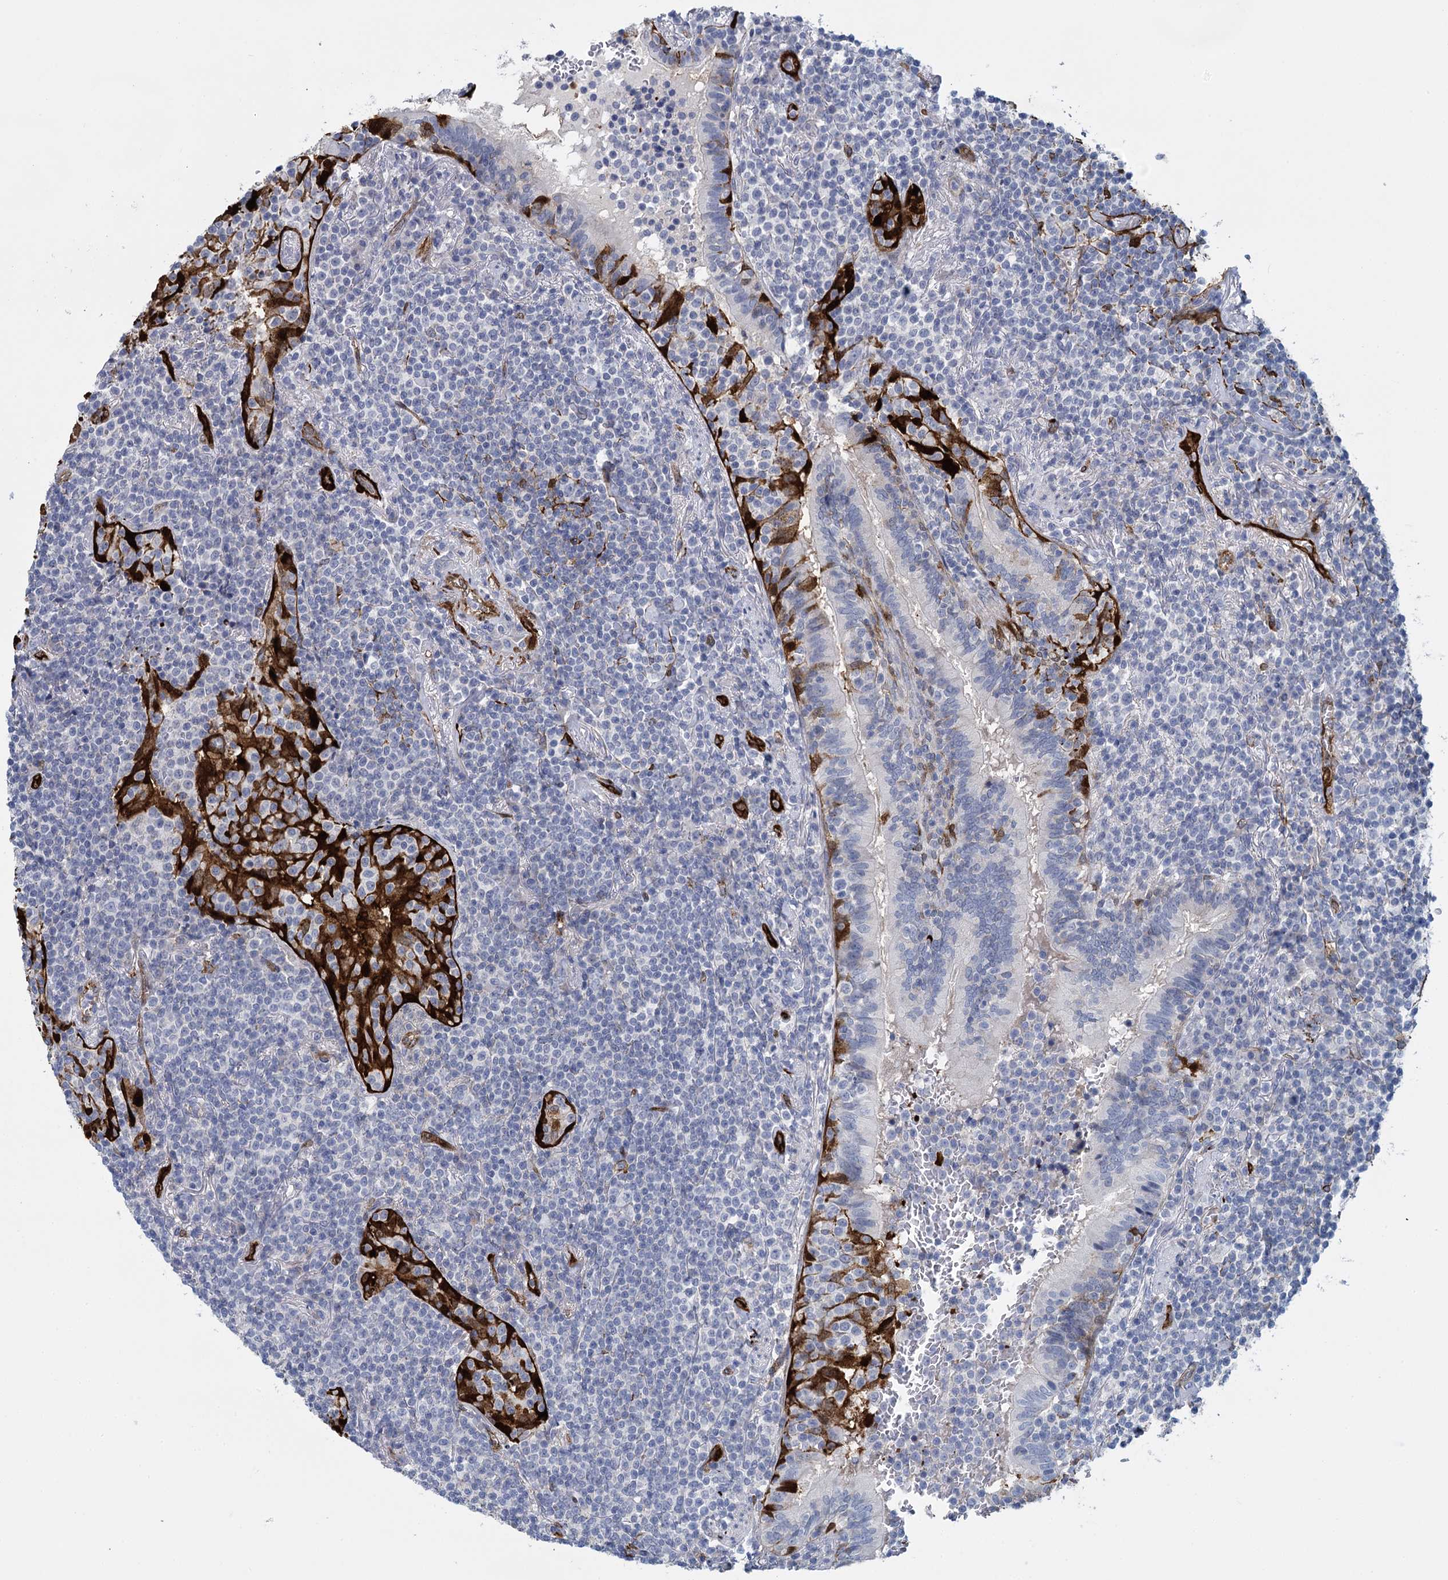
{"staining": {"intensity": "negative", "quantity": "none", "location": "none"}, "tissue": "lymphoma", "cell_type": "Tumor cells", "image_type": "cancer", "snomed": [{"axis": "morphology", "description": "Malignant lymphoma, non-Hodgkin's type, Low grade"}, {"axis": "topography", "description": "Lung"}], "caption": "The histopathology image displays no staining of tumor cells in lymphoma.", "gene": "SNCG", "patient": {"sex": "female", "age": 71}}